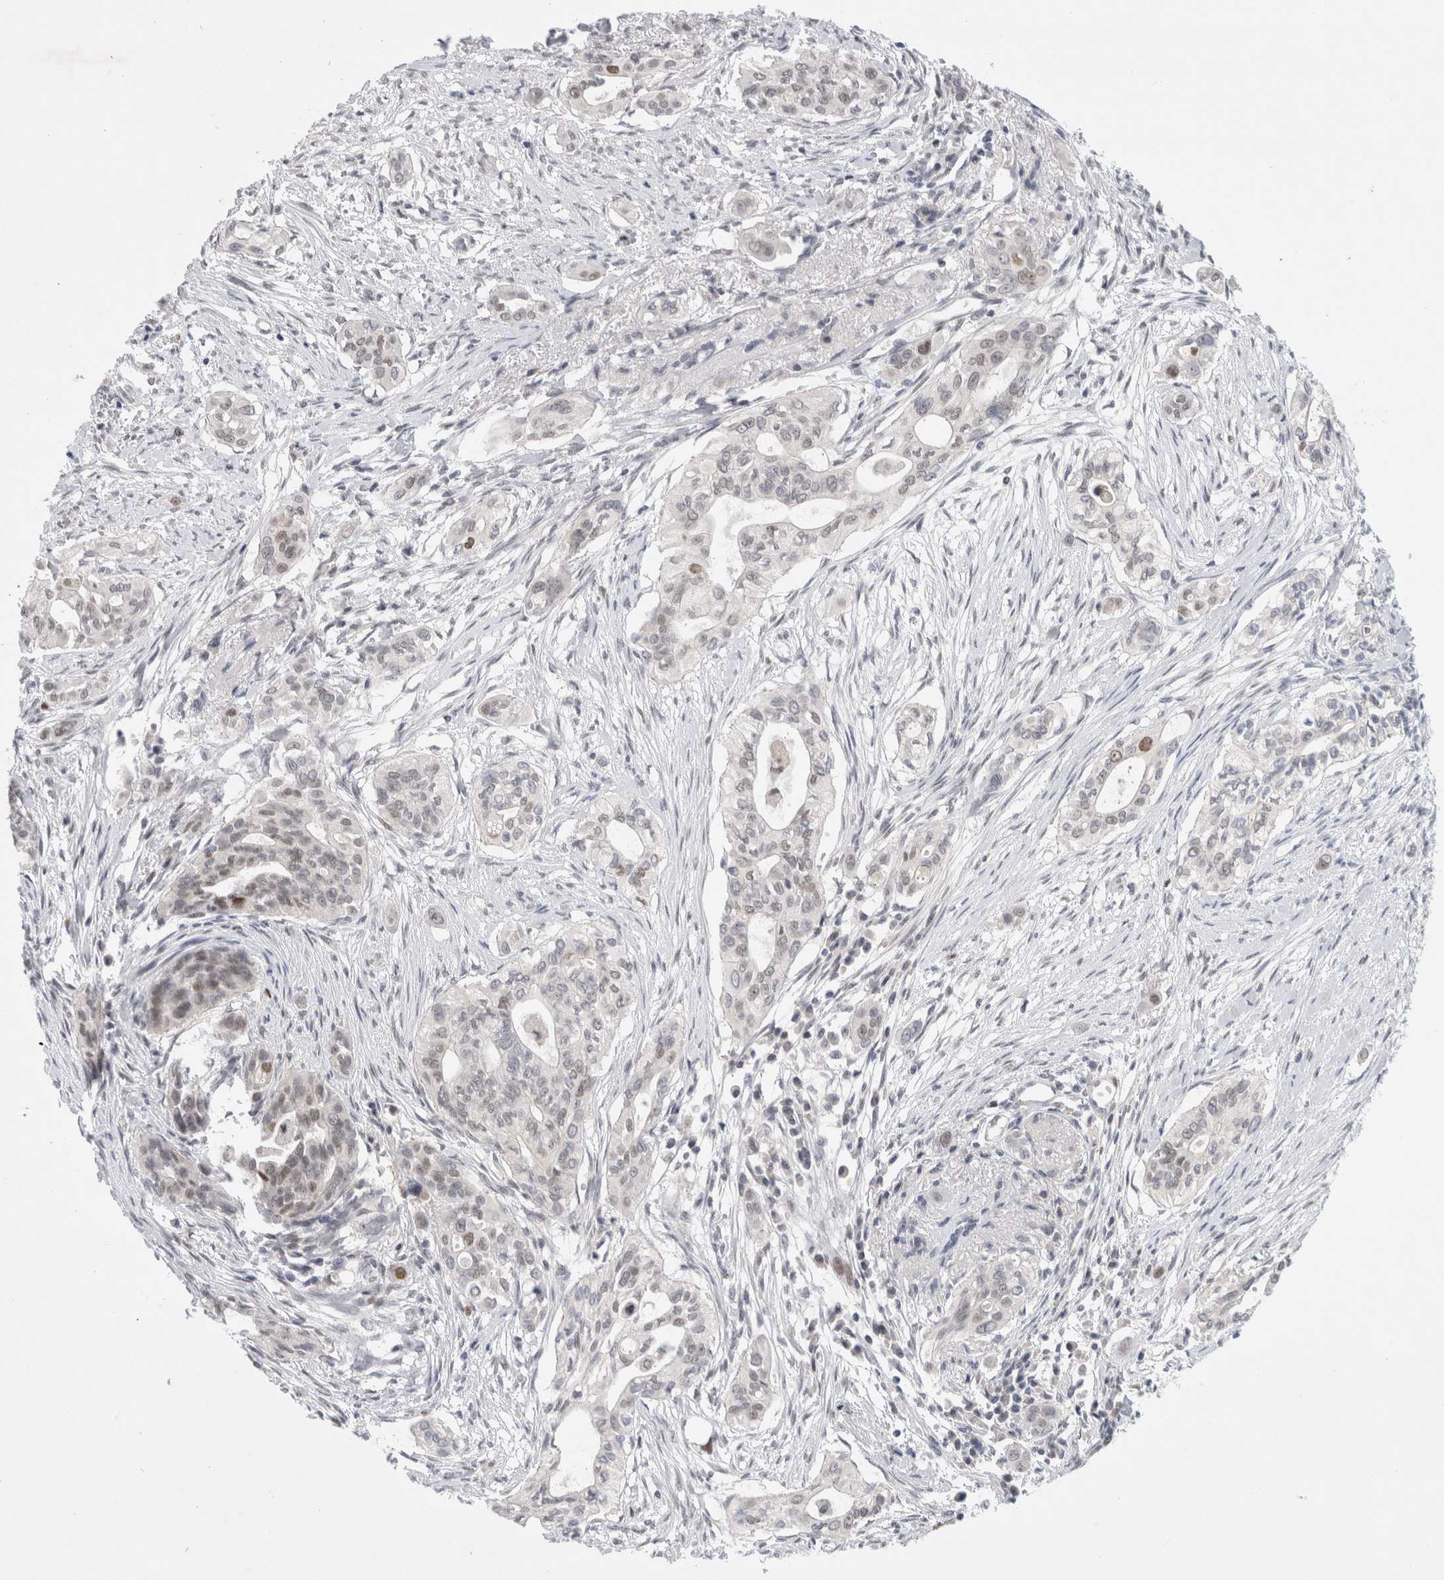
{"staining": {"intensity": "weak", "quantity": "<25%", "location": "nuclear"}, "tissue": "pancreatic cancer", "cell_type": "Tumor cells", "image_type": "cancer", "snomed": [{"axis": "morphology", "description": "Adenocarcinoma, NOS"}, {"axis": "topography", "description": "Pancreas"}], "caption": "Pancreatic cancer (adenocarcinoma) was stained to show a protein in brown. There is no significant expression in tumor cells.", "gene": "KNL1", "patient": {"sex": "female", "age": 60}}